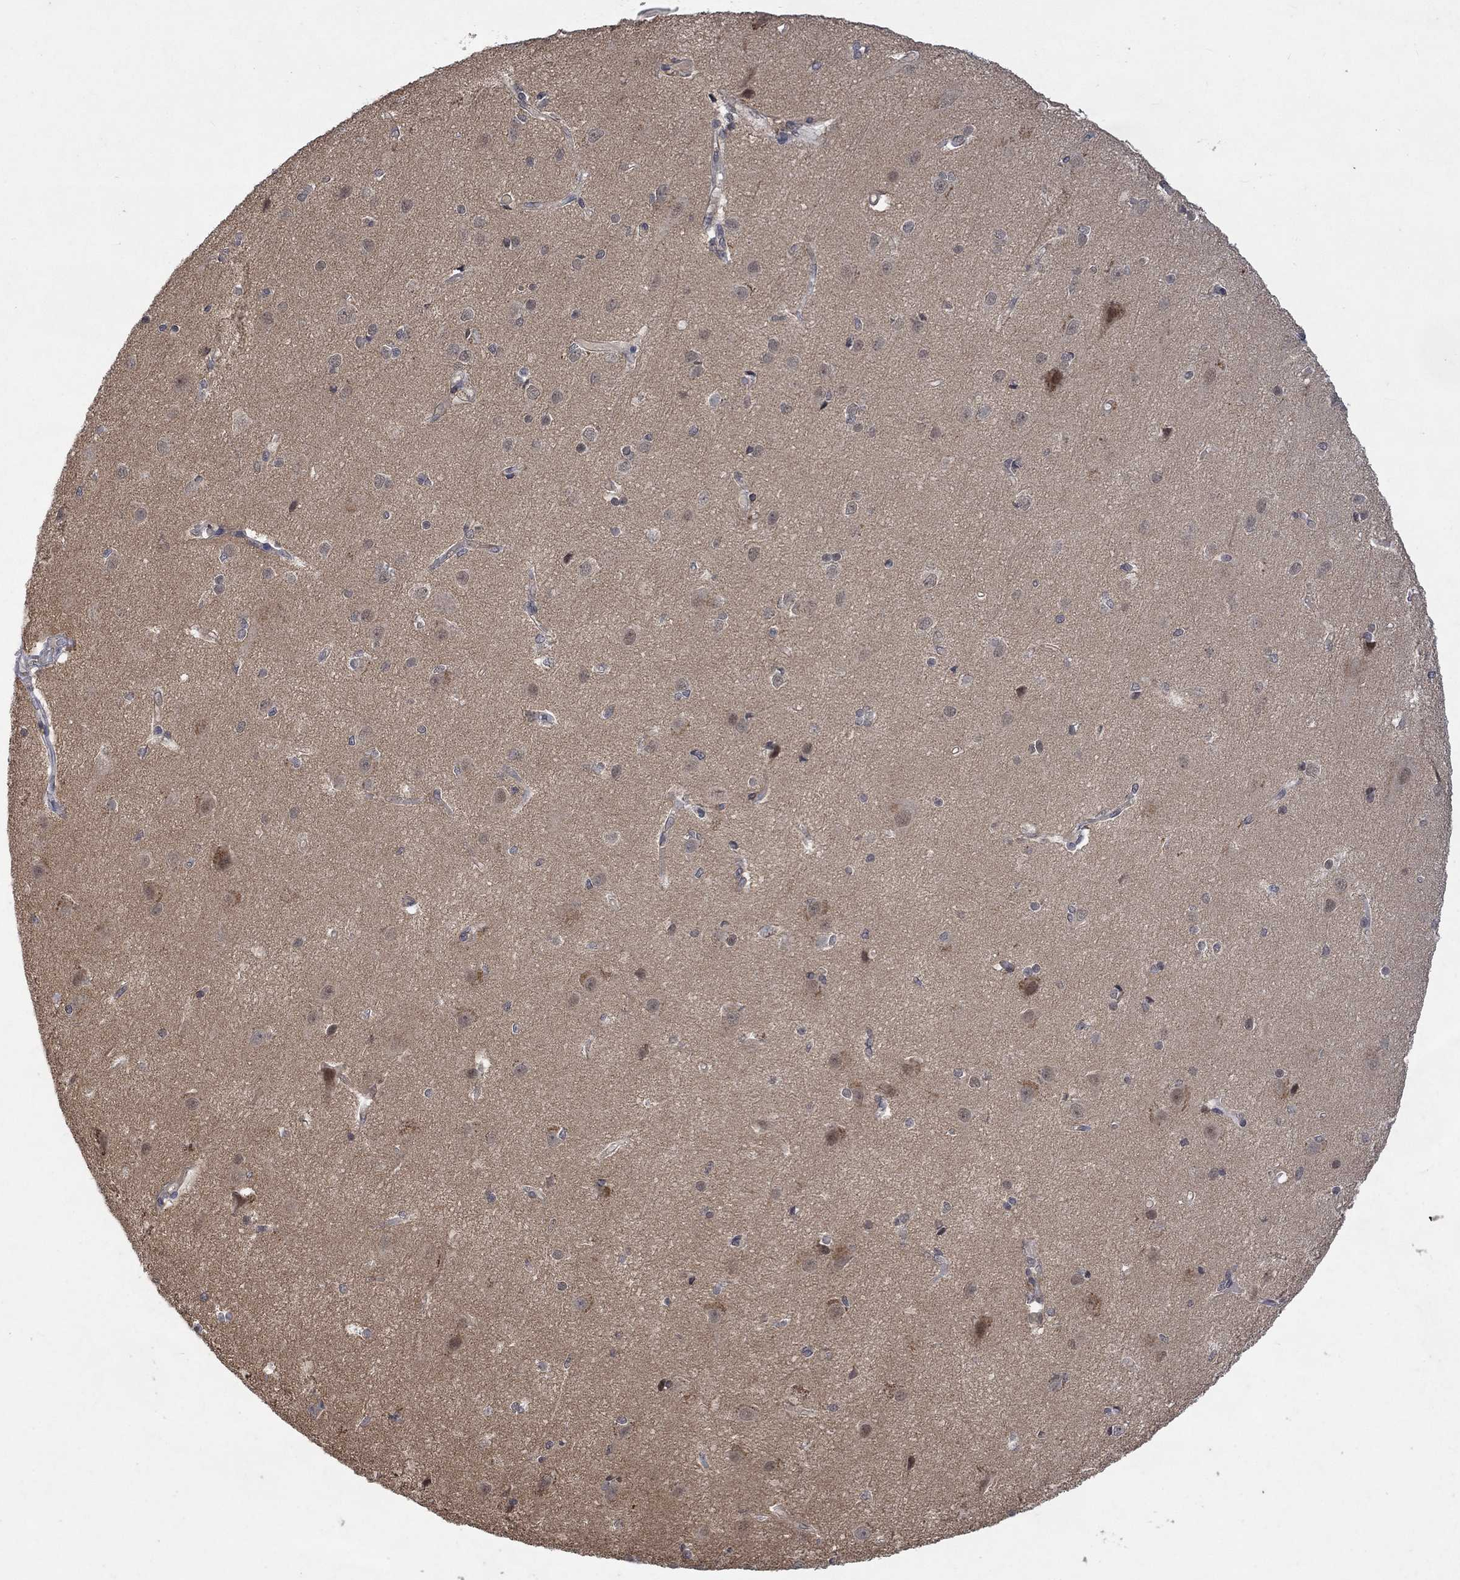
{"staining": {"intensity": "negative", "quantity": "none", "location": "none"}, "tissue": "cerebral cortex", "cell_type": "Endothelial cells", "image_type": "normal", "snomed": [{"axis": "morphology", "description": "Normal tissue, NOS"}, {"axis": "topography", "description": "Cerebral cortex"}], "caption": "Immunohistochemistry (IHC) micrograph of normal human cerebral cortex stained for a protein (brown), which exhibits no expression in endothelial cells. Nuclei are stained in blue.", "gene": "GRIN2D", "patient": {"sex": "male", "age": 37}}